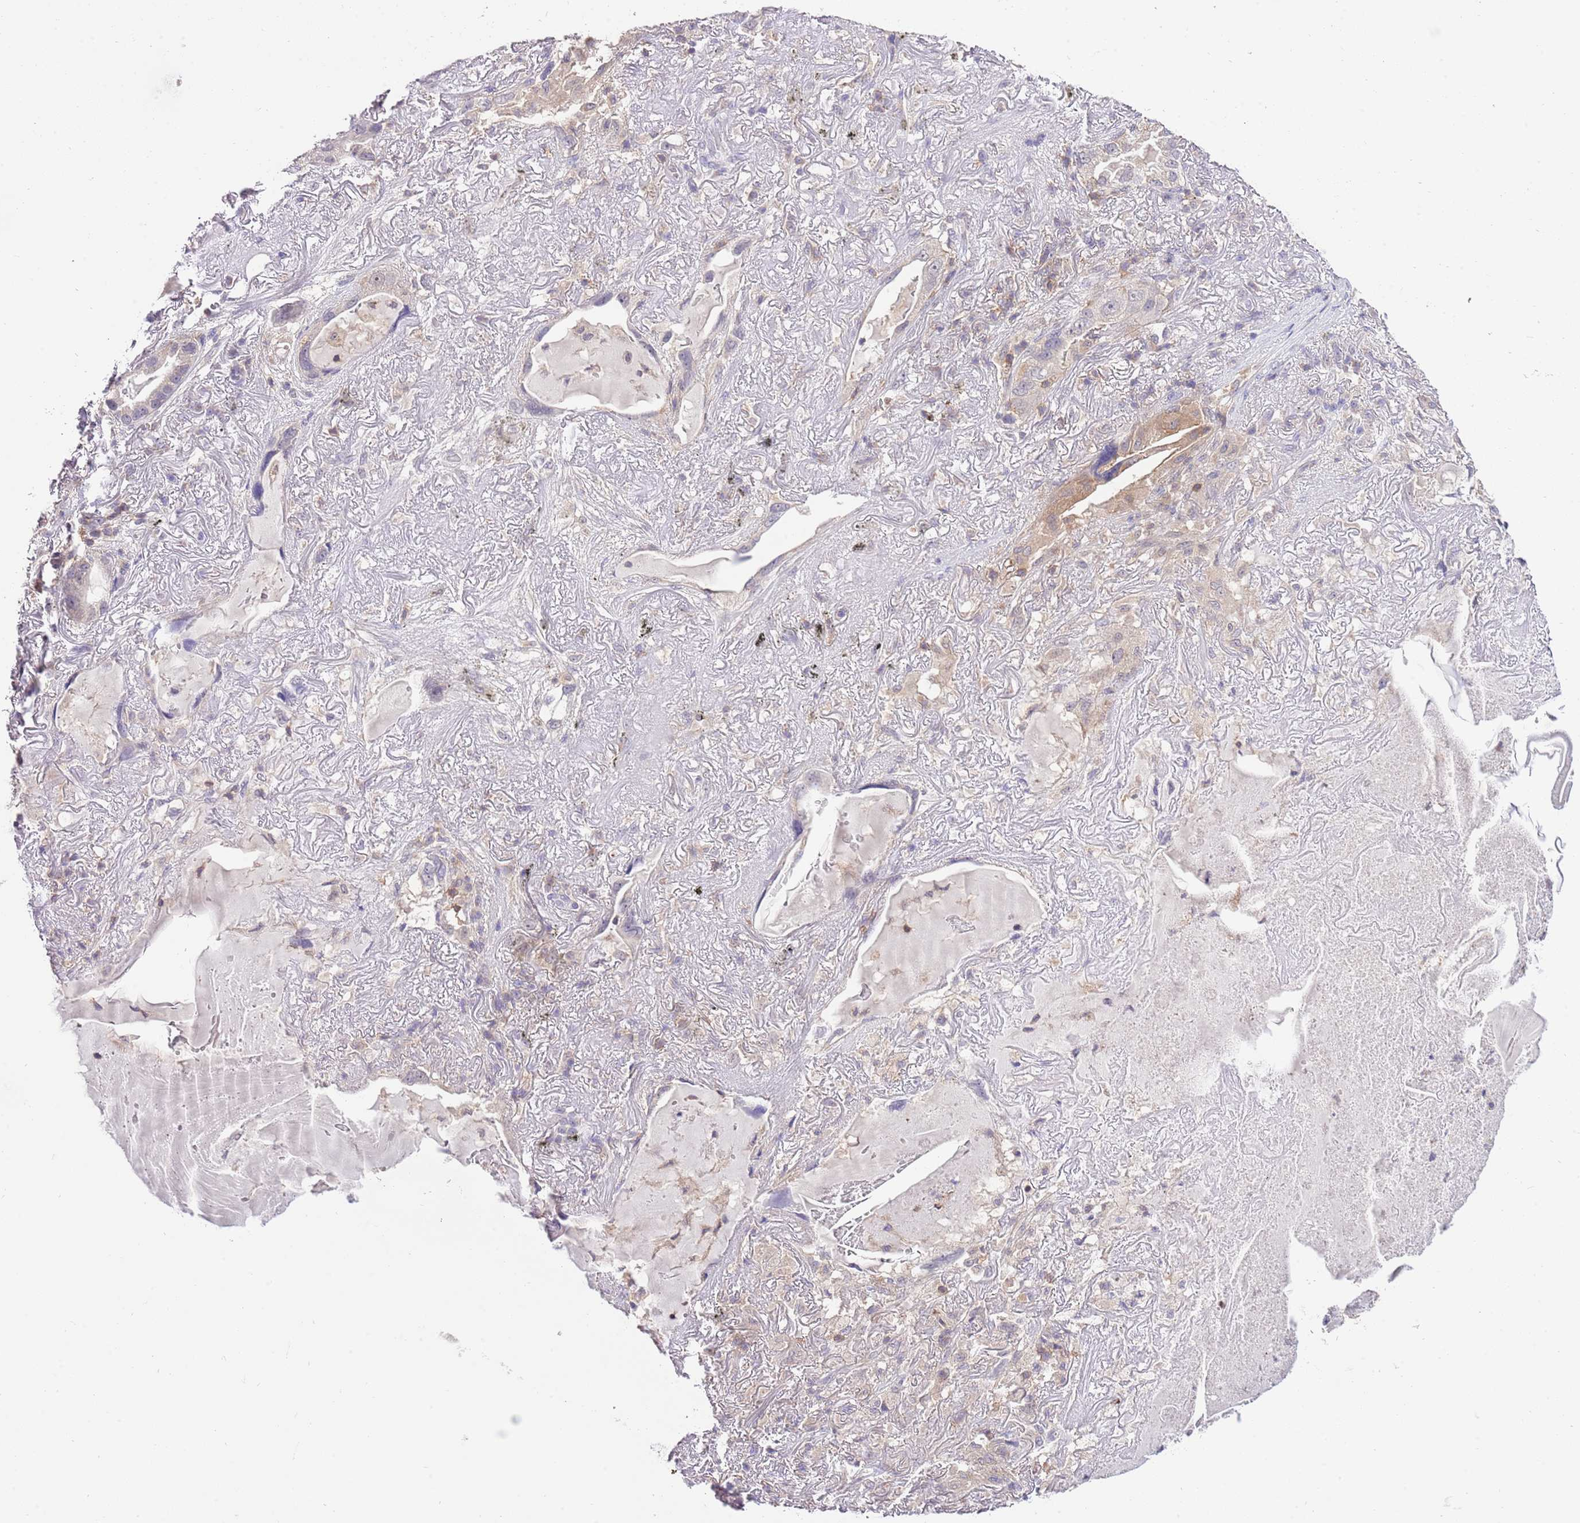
{"staining": {"intensity": "negative", "quantity": "none", "location": "none"}, "tissue": "lung cancer", "cell_type": "Tumor cells", "image_type": "cancer", "snomed": [{"axis": "morphology", "description": "Adenocarcinoma, NOS"}, {"axis": "topography", "description": "Lung"}], "caption": "Immunohistochemistry histopathology image of lung cancer (adenocarcinoma) stained for a protein (brown), which reveals no positivity in tumor cells.", "gene": "EFHD1", "patient": {"sex": "female", "age": 69}}